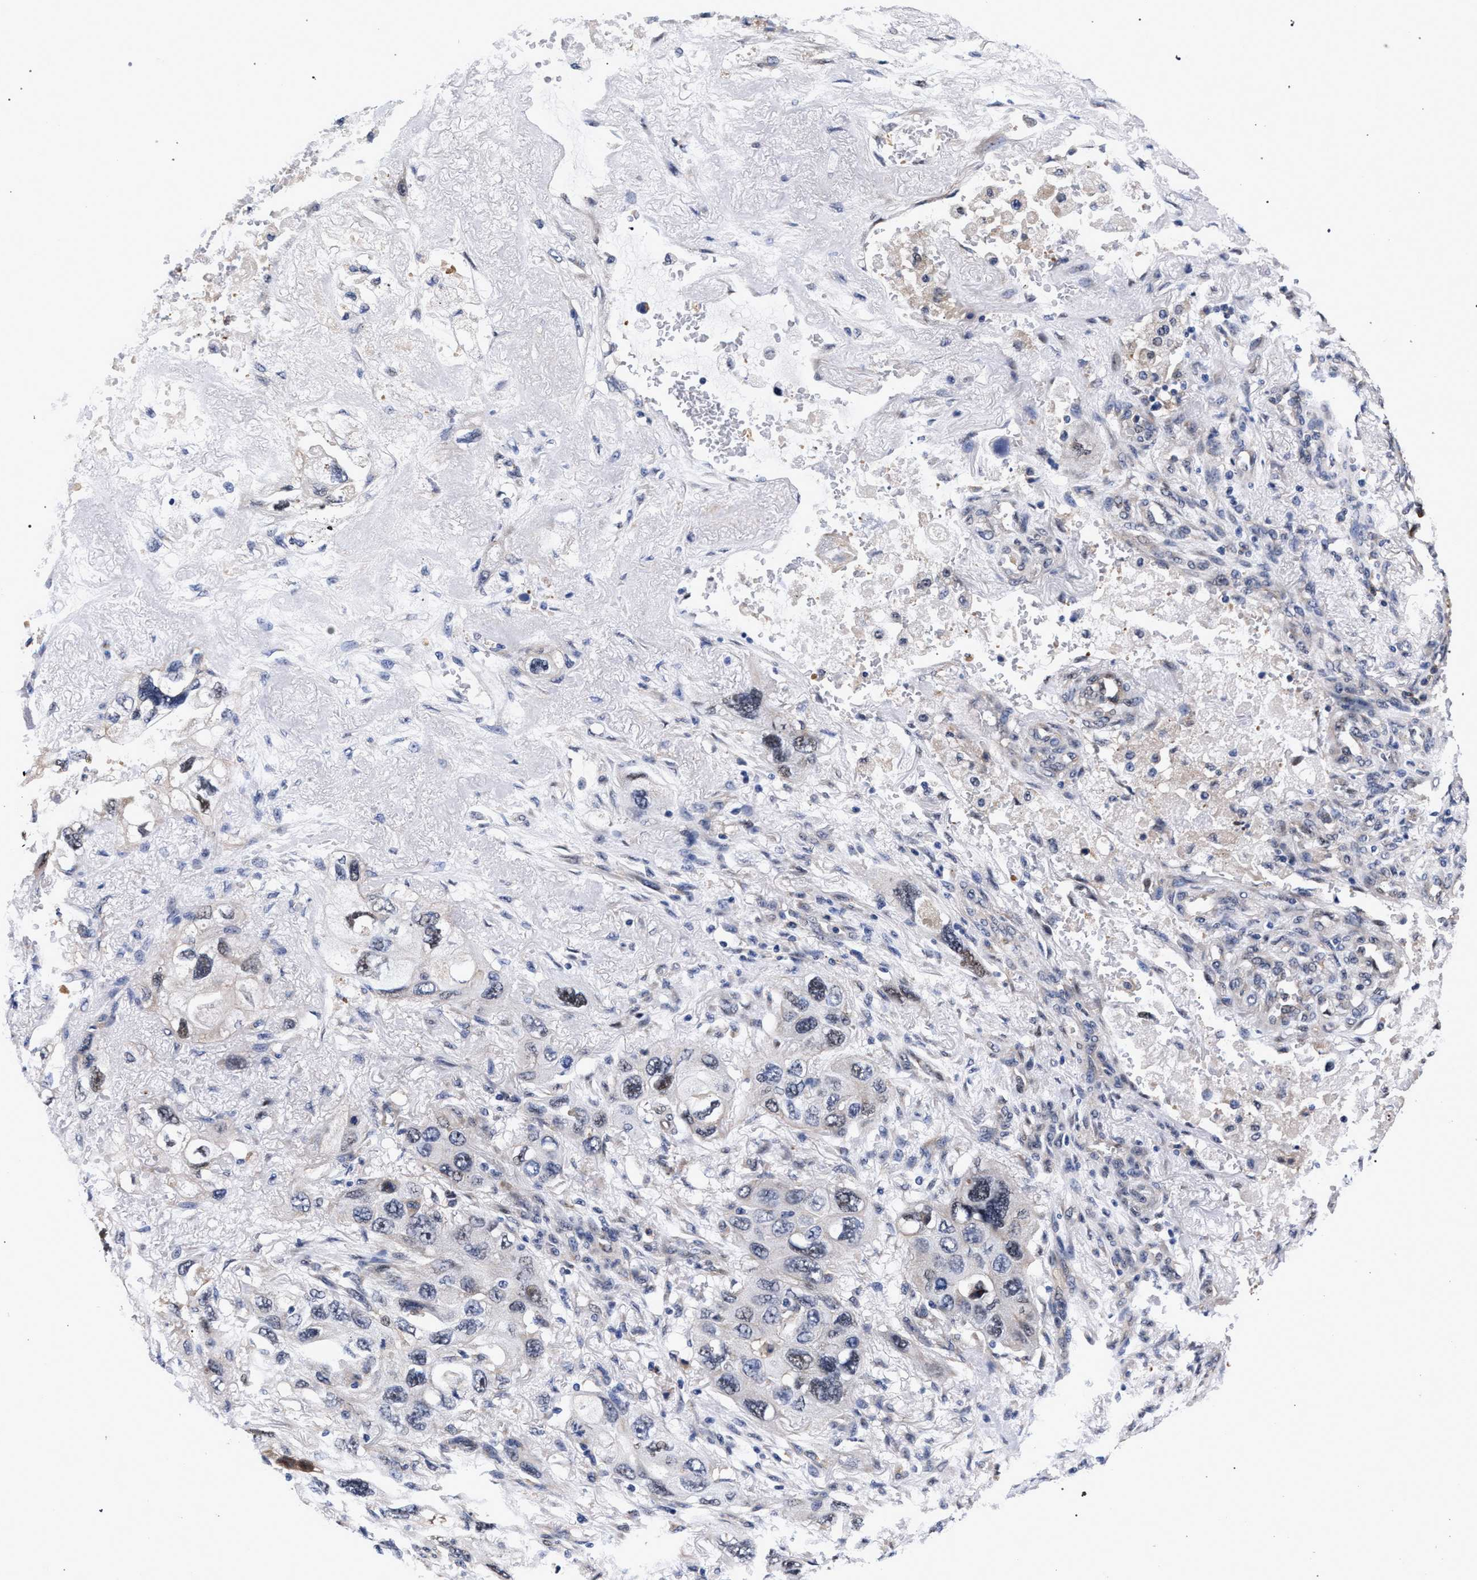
{"staining": {"intensity": "weak", "quantity": "<25%", "location": "nuclear"}, "tissue": "lung cancer", "cell_type": "Tumor cells", "image_type": "cancer", "snomed": [{"axis": "morphology", "description": "Squamous cell carcinoma, NOS"}, {"axis": "topography", "description": "Lung"}], "caption": "High power microscopy micrograph of an IHC histopathology image of squamous cell carcinoma (lung), revealing no significant positivity in tumor cells. Brightfield microscopy of immunohistochemistry stained with DAB (brown) and hematoxylin (blue), captured at high magnification.", "gene": "ZNF462", "patient": {"sex": "female", "age": 73}}